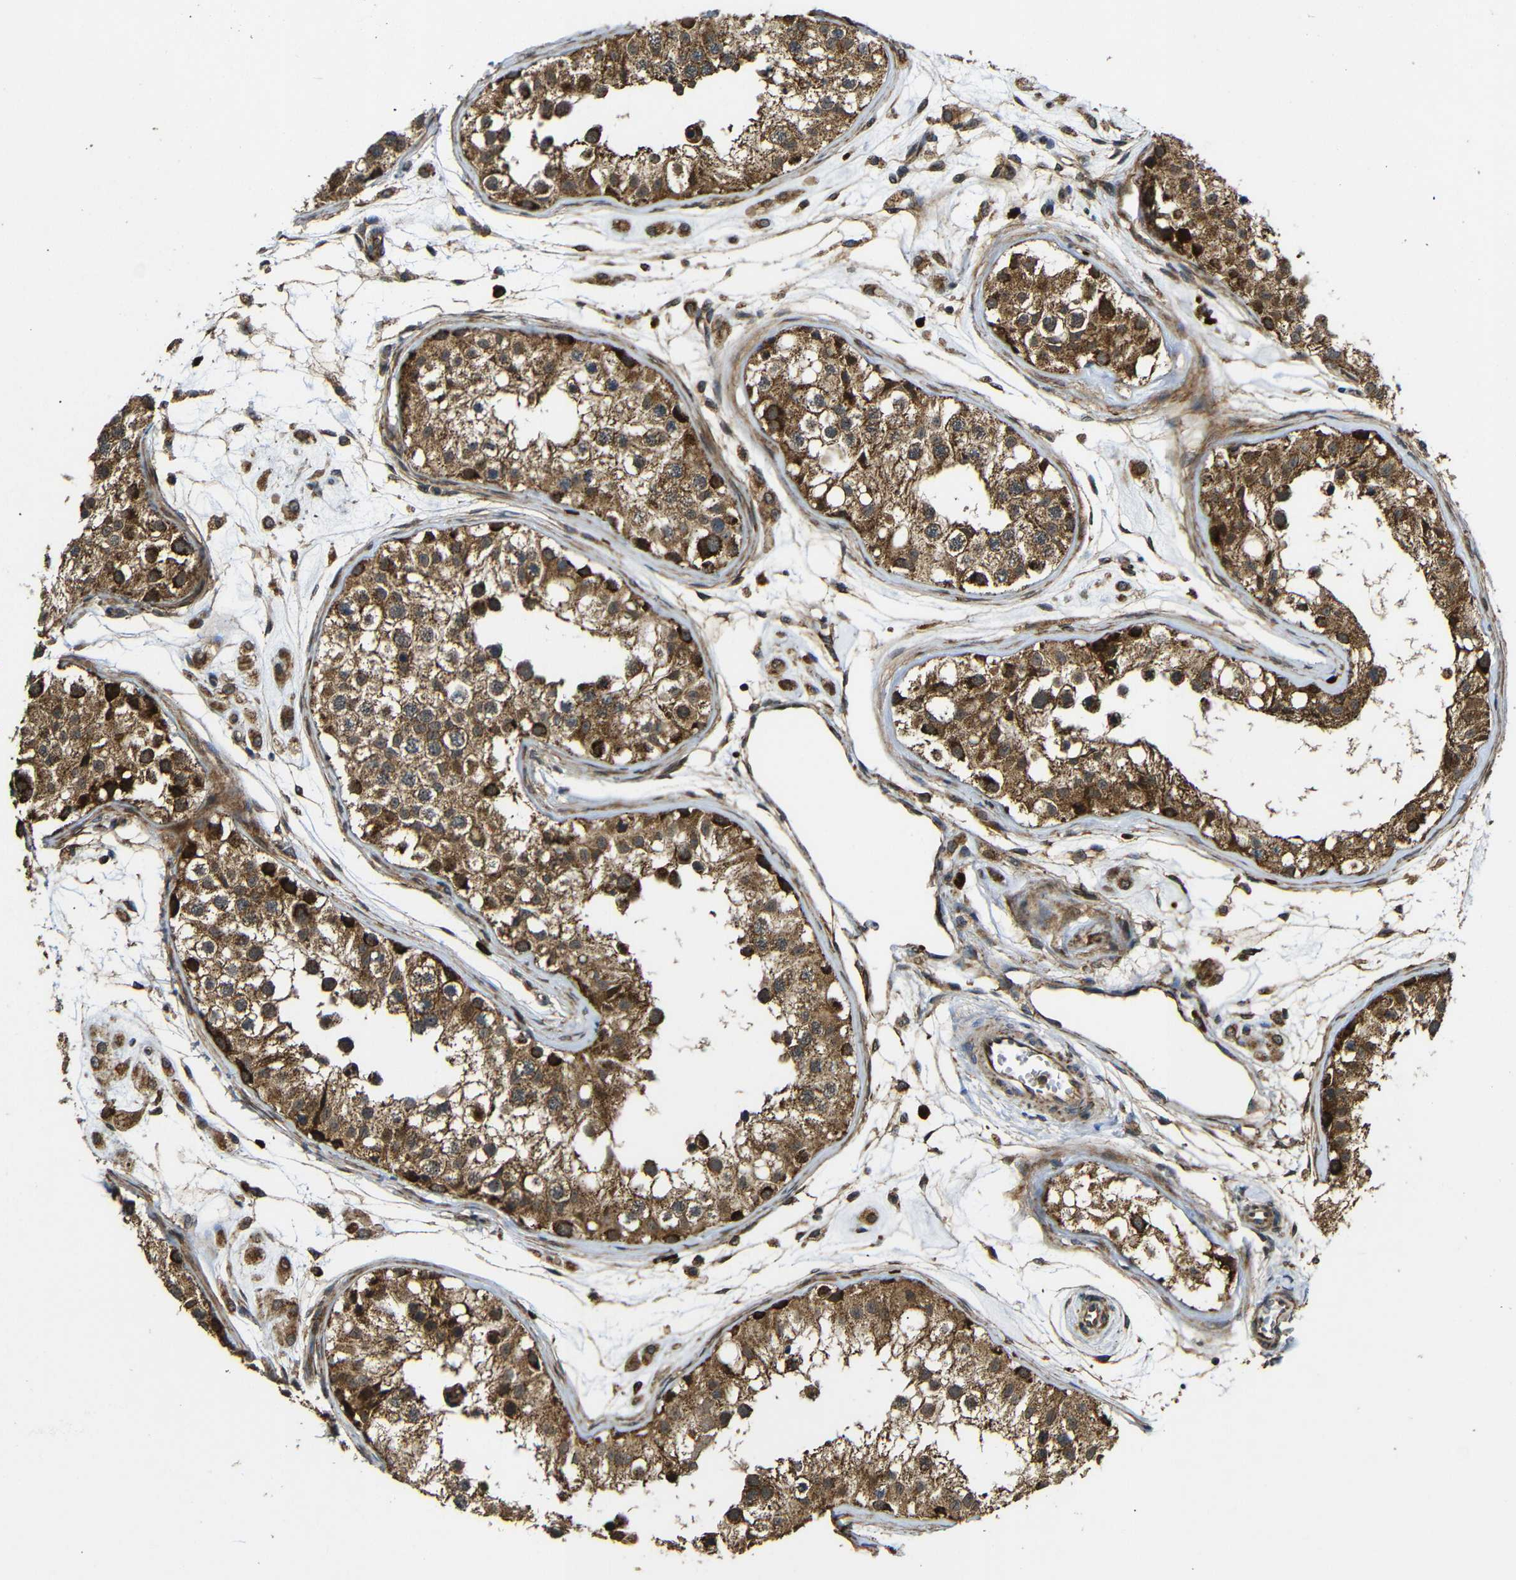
{"staining": {"intensity": "strong", "quantity": ">75%", "location": "cytoplasmic/membranous"}, "tissue": "testis", "cell_type": "Cells in seminiferous ducts", "image_type": "normal", "snomed": [{"axis": "morphology", "description": "Normal tissue, NOS"}, {"axis": "morphology", "description": "Adenocarcinoma, metastatic, NOS"}, {"axis": "topography", "description": "Testis"}], "caption": "Normal testis was stained to show a protein in brown. There is high levels of strong cytoplasmic/membranous positivity in approximately >75% of cells in seminiferous ducts. (DAB (3,3'-diaminobenzidine) IHC with brightfield microscopy, high magnification).", "gene": "KANK4", "patient": {"sex": "male", "age": 26}}